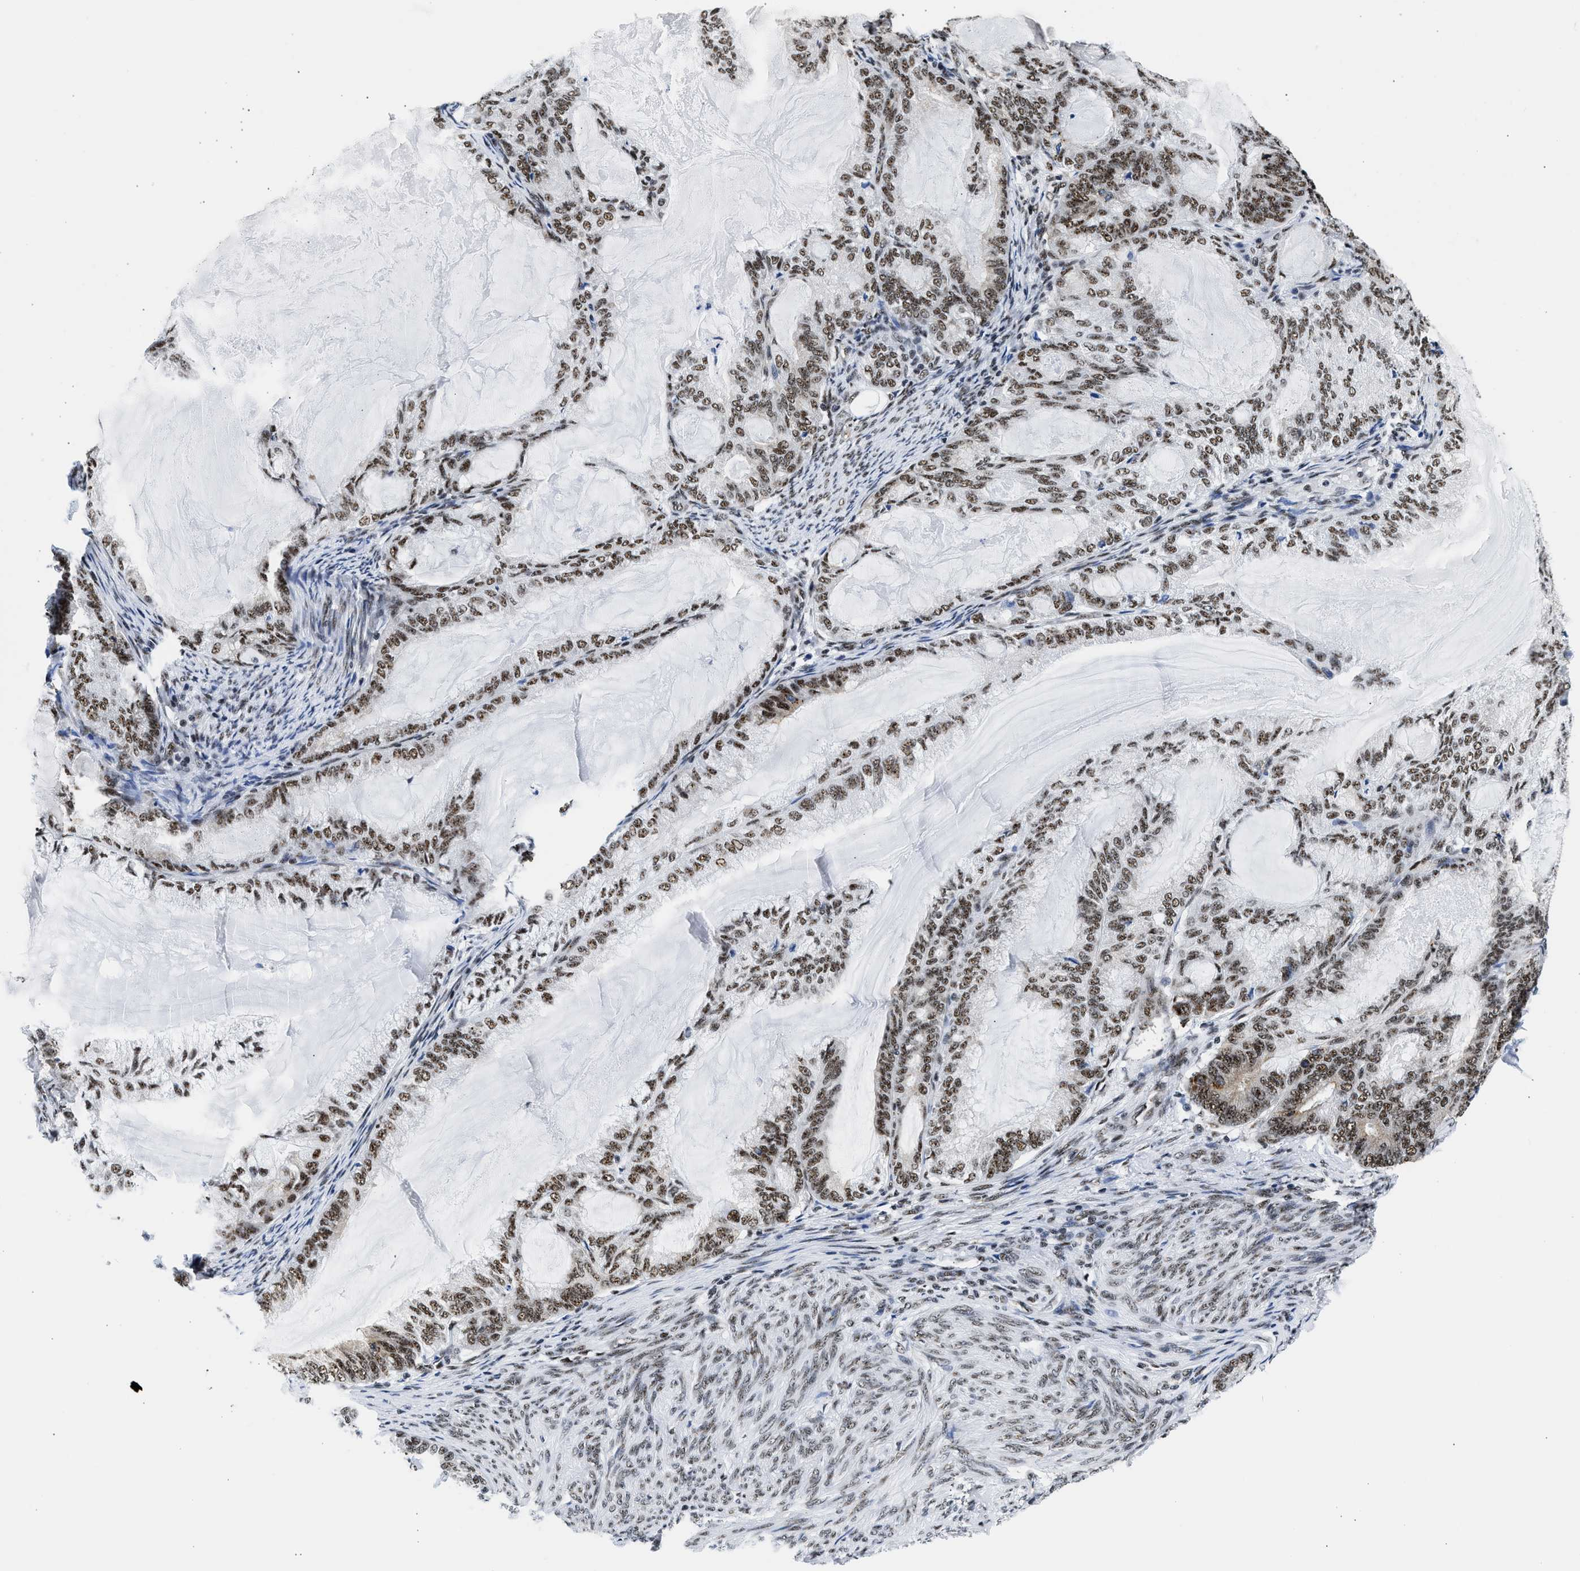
{"staining": {"intensity": "moderate", "quantity": ">75%", "location": "nuclear"}, "tissue": "endometrial cancer", "cell_type": "Tumor cells", "image_type": "cancer", "snomed": [{"axis": "morphology", "description": "Adenocarcinoma, NOS"}, {"axis": "topography", "description": "Endometrium"}], "caption": "This micrograph shows immunohistochemistry (IHC) staining of human adenocarcinoma (endometrial), with medium moderate nuclear staining in approximately >75% of tumor cells.", "gene": "RBM8A", "patient": {"sex": "female", "age": 86}}